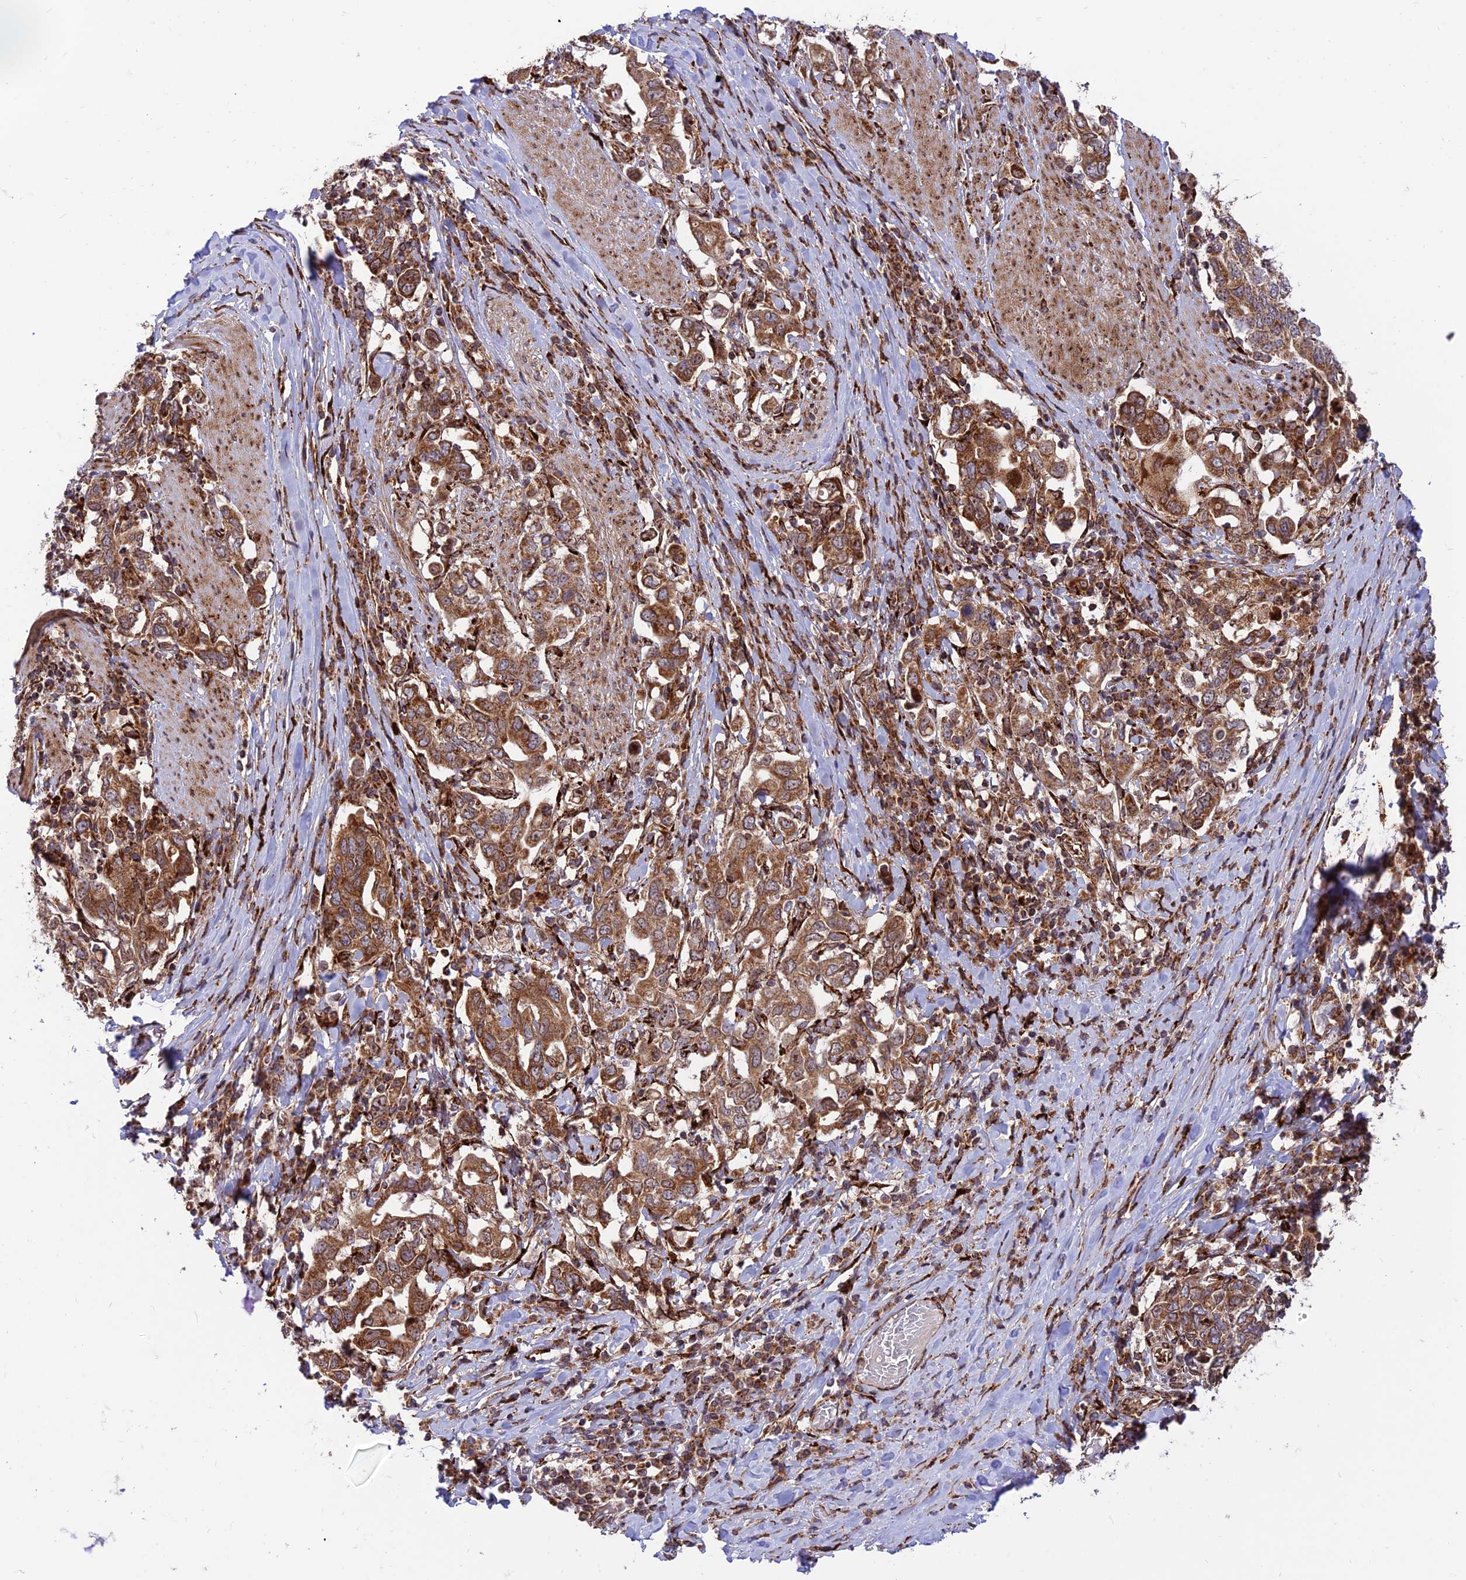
{"staining": {"intensity": "strong", "quantity": ">75%", "location": "cytoplasmic/membranous"}, "tissue": "stomach cancer", "cell_type": "Tumor cells", "image_type": "cancer", "snomed": [{"axis": "morphology", "description": "Adenocarcinoma, NOS"}, {"axis": "topography", "description": "Stomach, upper"}, {"axis": "topography", "description": "Stomach"}], "caption": "A brown stain labels strong cytoplasmic/membranous positivity of a protein in stomach cancer tumor cells. Using DAB (3,3'-diaminobenzidine) (brown) and hematoxylin (blue) stains, captured at high magnification using brightfield microscopy.", "gene": "CRTAP", "patient": {"sex": "male", "age": 62}}